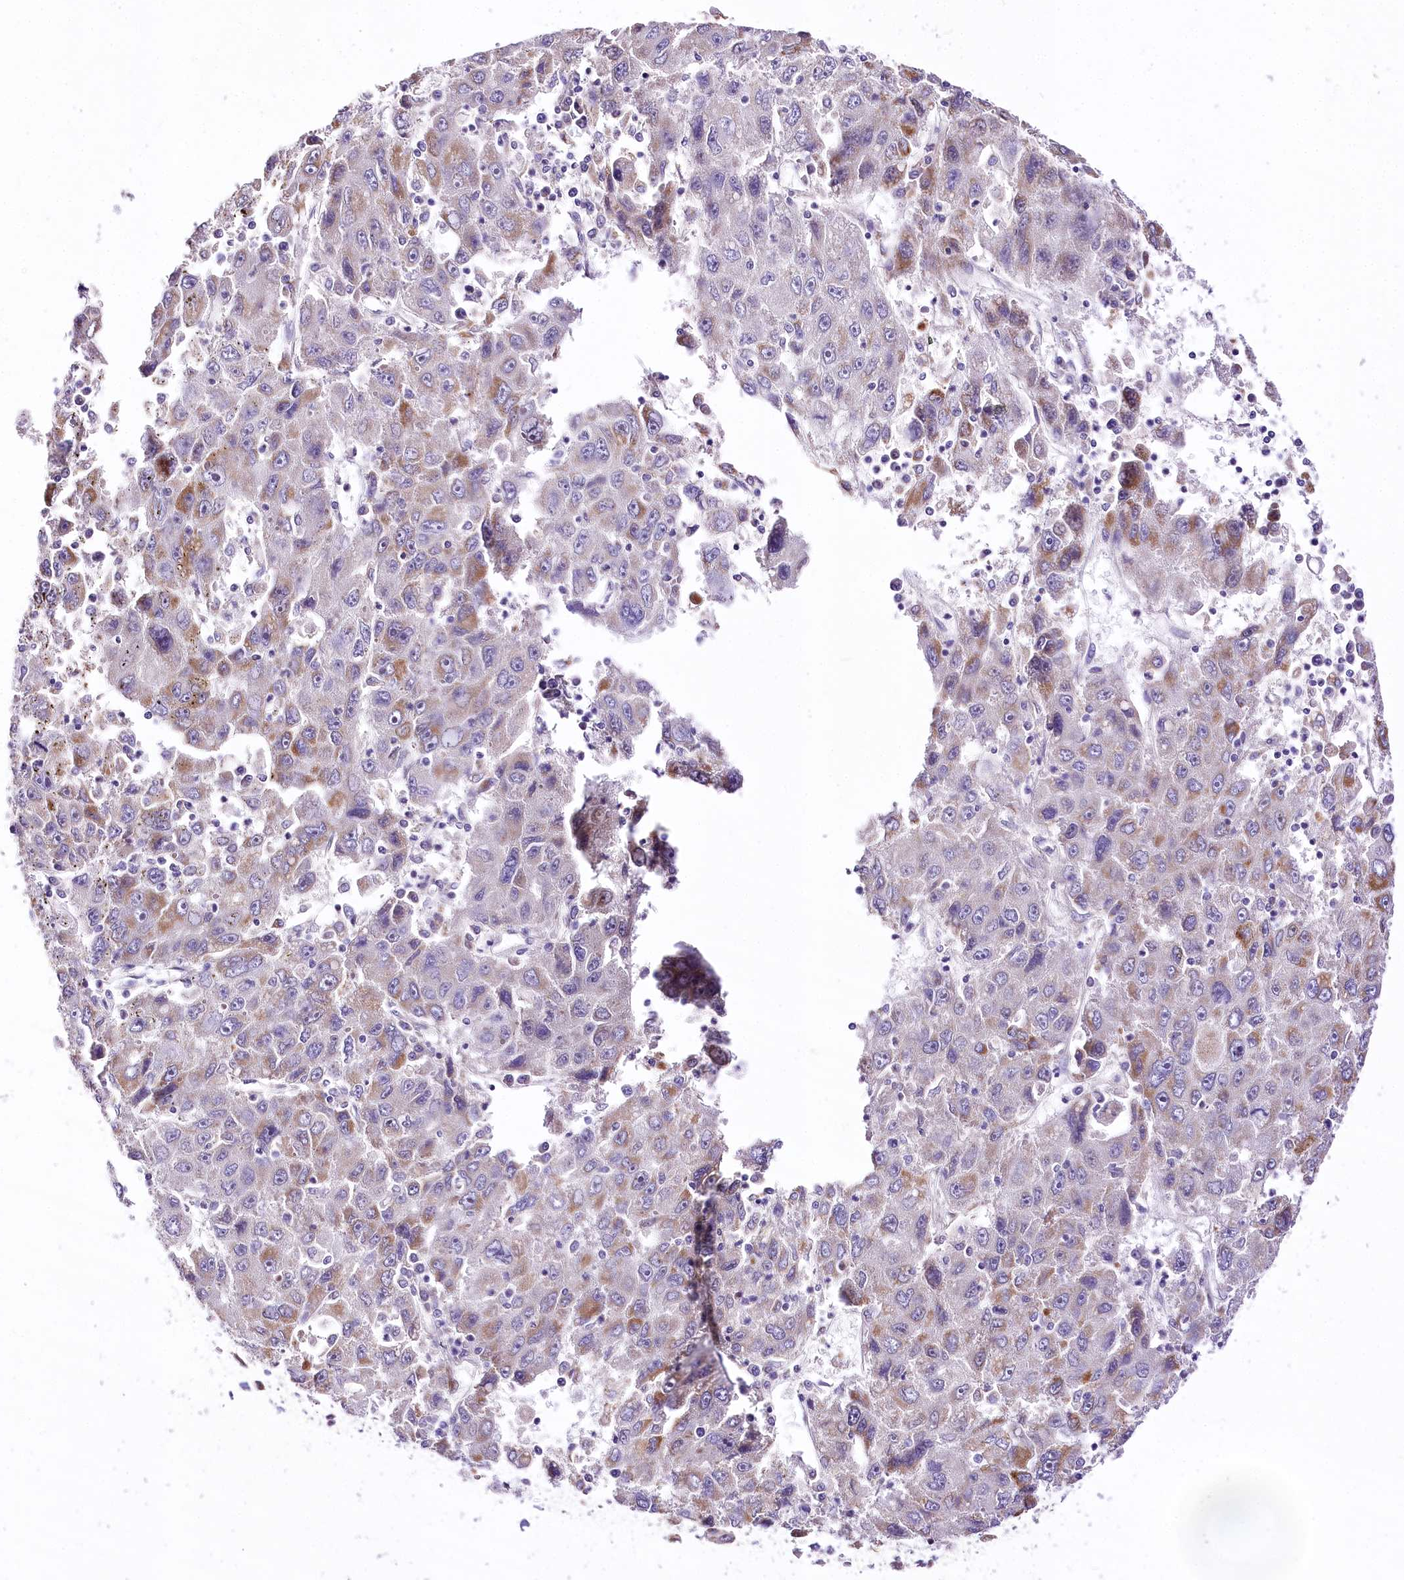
{"staining": {"intensity": "strong", "quantity": "25%-75%", "location": "cytoplasmic/membranous"}, "tissue": "liver cancer", "cell_type": "Tumor cells", "image_type": "cancer", "snomed": [{"axis": "morphology", "description": "Carcinoma, Hepatocellular, NOS"}, {"axis": "topography", "description": "Liver"}], "caption": "Hepatocellular carcinoma (liver) stained with a brown dye shows strong cytoplasmic/membranous positive staining in approximately 25%-75% of tumor cells.", "gene": "ATE1", "patient": {"sex": "male", "age": 49}}